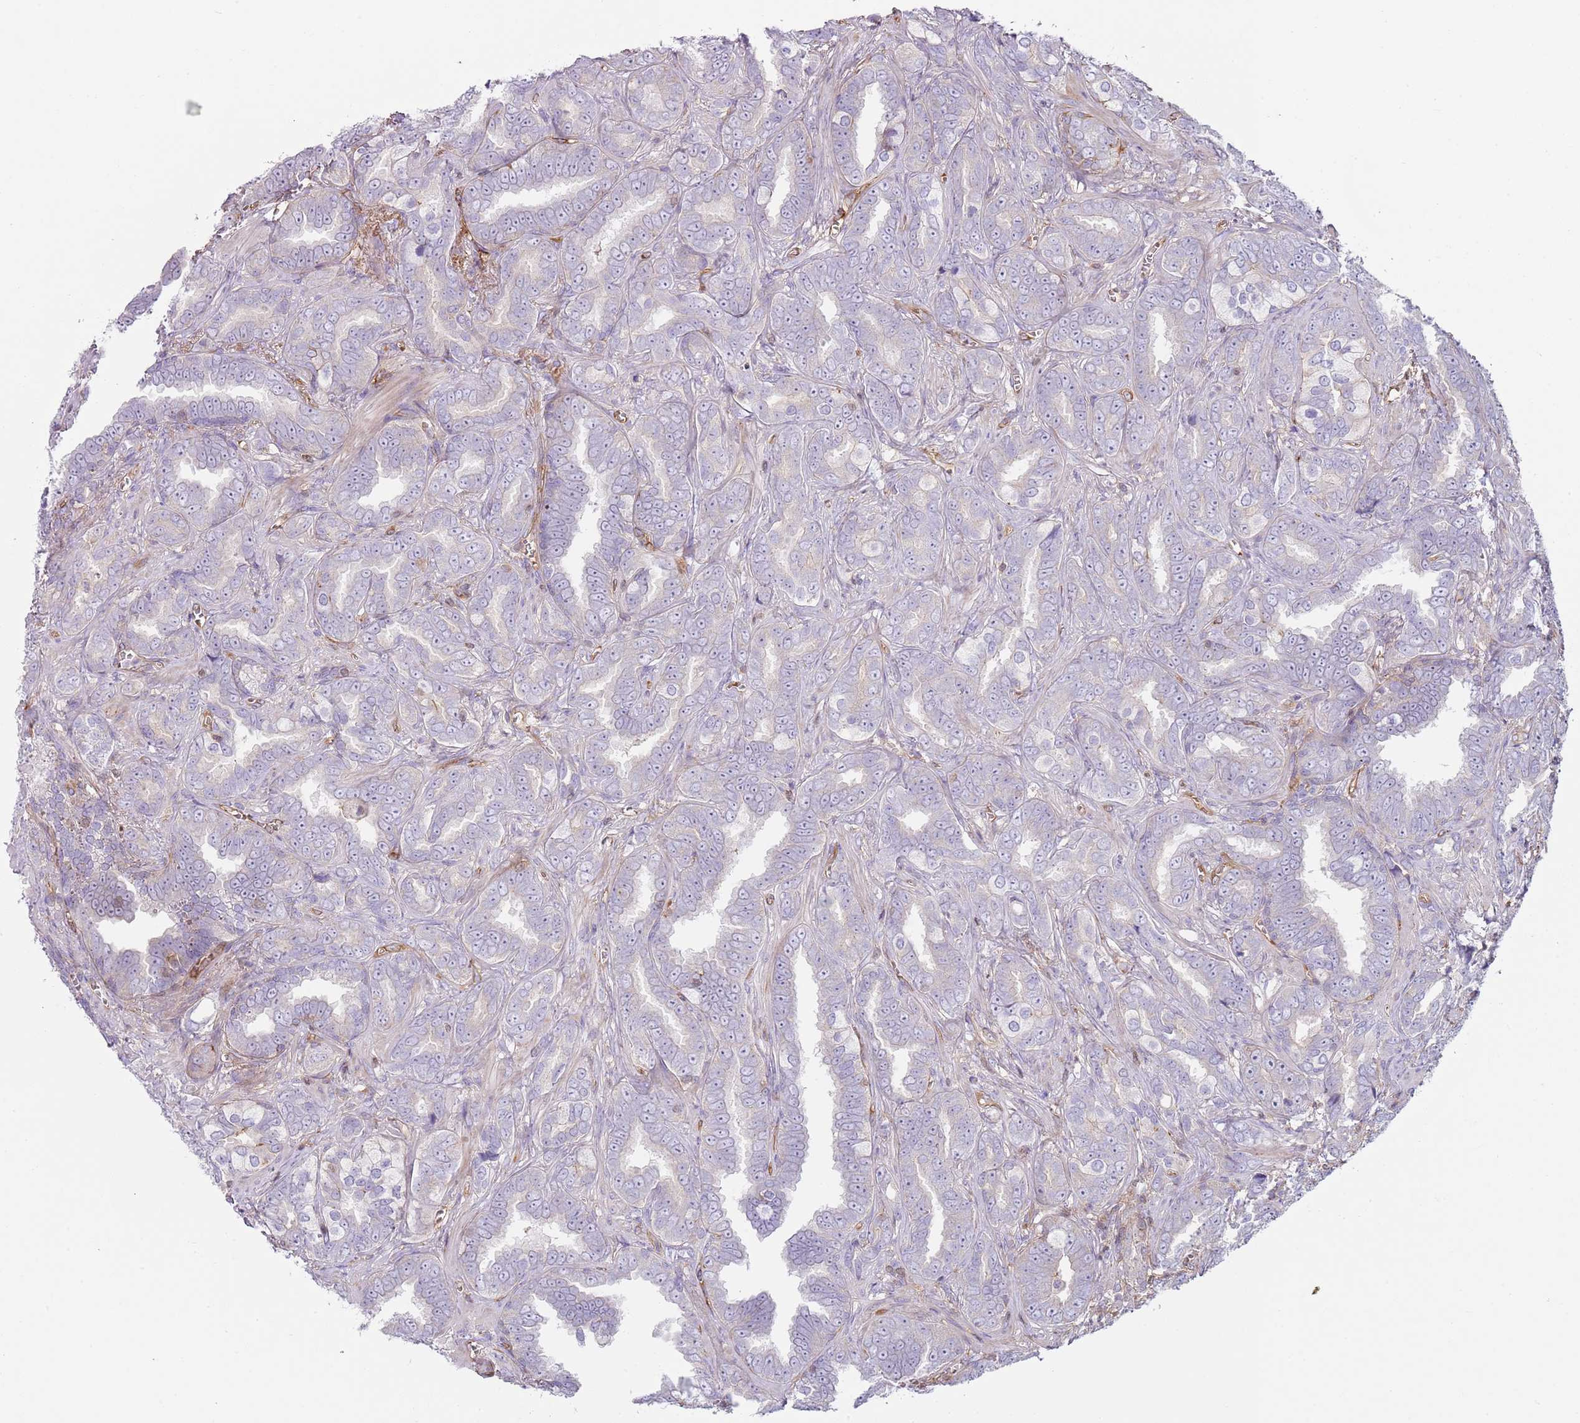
{"staining": {"intensity": "negative", "quantity": "none", "location": "none"}, "tissue": "prostate cancer", "cell_type": "Tumor cells", "image_type": "cancer", "snomed": [{"axis": "morphology", "description": "Adenocarcinoma, High grade"}, {"axis": "topography", "description": "Prostate"}], "caption": "Micrograph shows no protein expression in tumor cells of prostate cancer tissue. Brightfield microscopy of immunohistochemistry (IHC) stained with DAB (3,3'-diaminobenzidine) (brown) and hematoxylin (blue), captured at high magnification.", "gene": "GNAI3", "patient": {"sex": "male", "age": 67}}